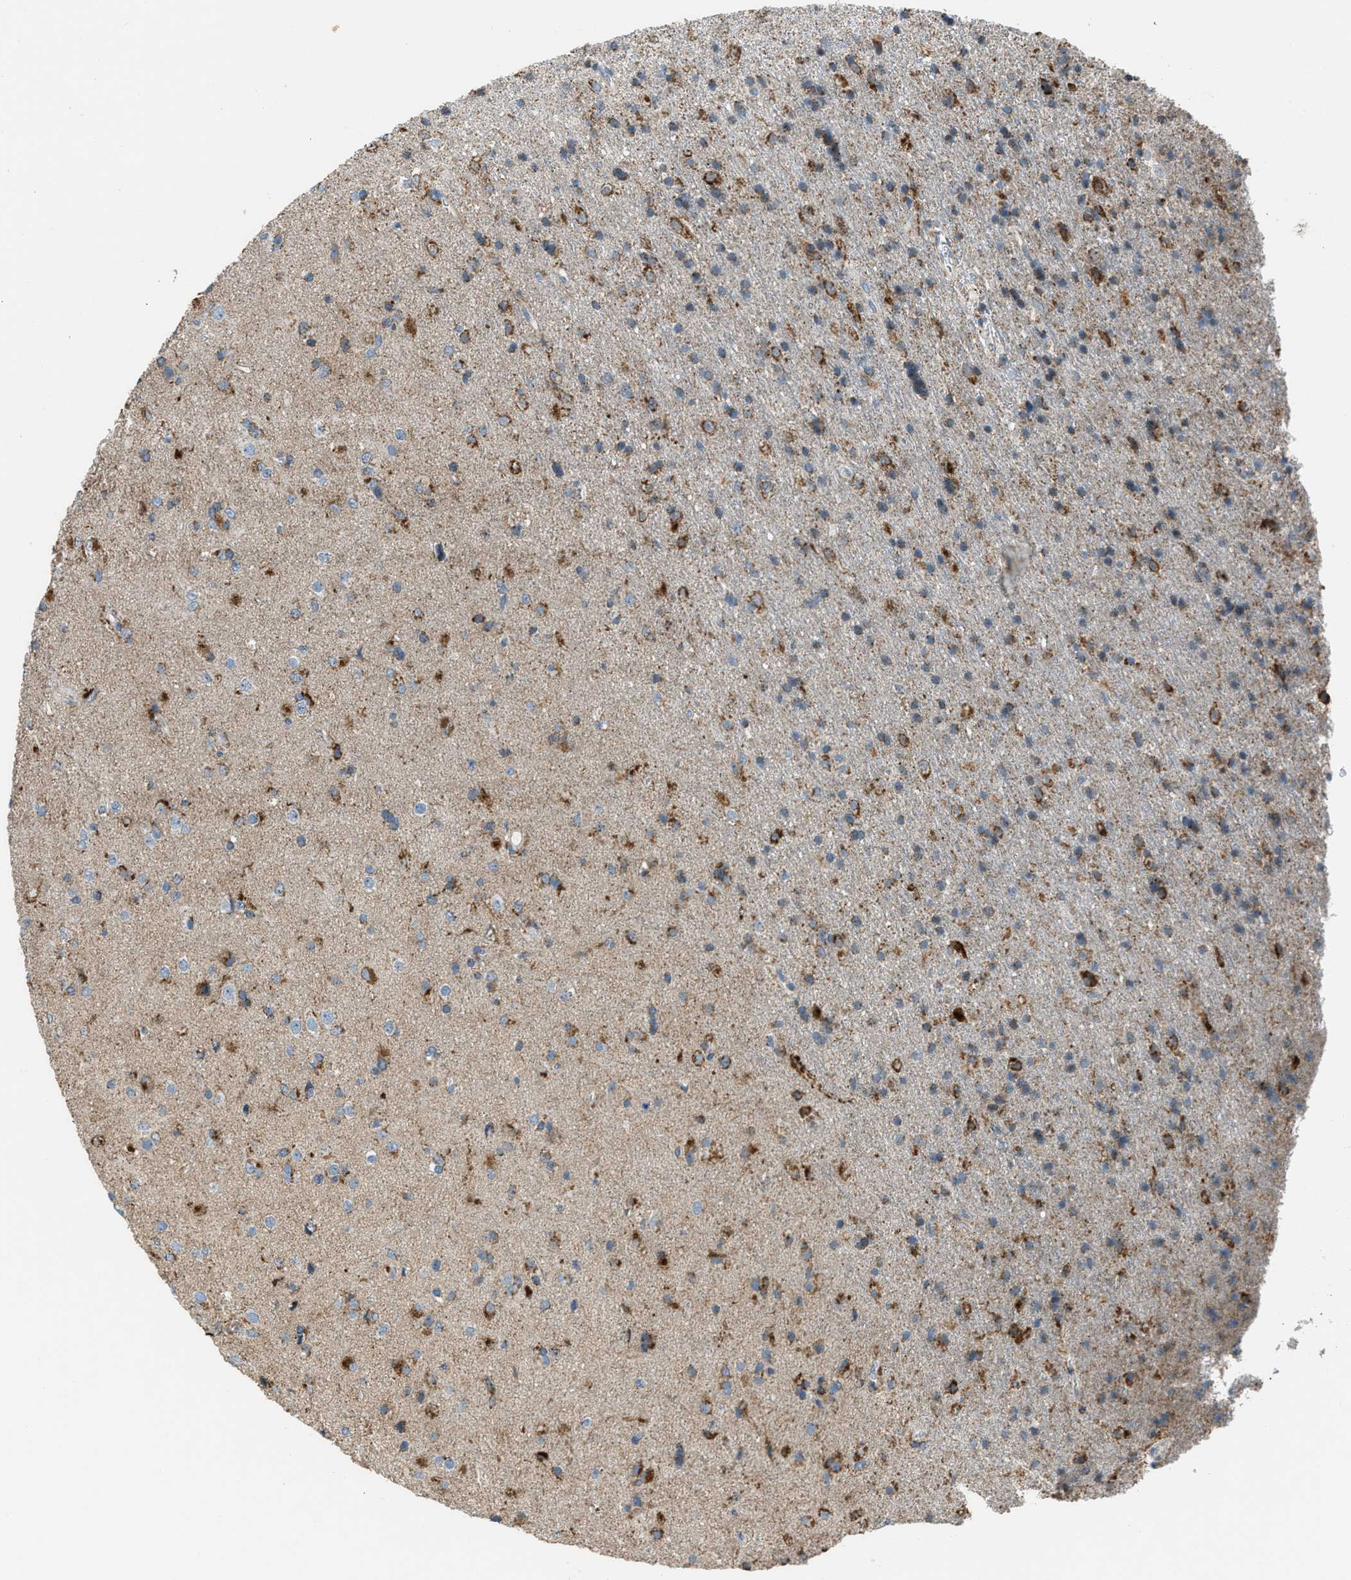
{"staining": {"intensity": "moderate", "quantity": ">75%", "location": "cytoplasmic/membranous"}, "tissue": "glioma", "cell_type": "Tumor cells", "image_type": "cancer", "snomed": [{"axis": "morphology", "description": "Glioma, malignant, Low grade"}, {"axis": "topography", "description": "Brain"}], "caption": "Immunohistochemical staining of human low-grade glioma (malignant) demonstrates medium levels of moderate cytoplasmic/membranous protein staining in approximately >75% of tumor cells. (DAB = brown stain, brightfield microscopy at high magnification).", "gene": "SMIM20", "patient": {"sex": "male", "age": 65}}